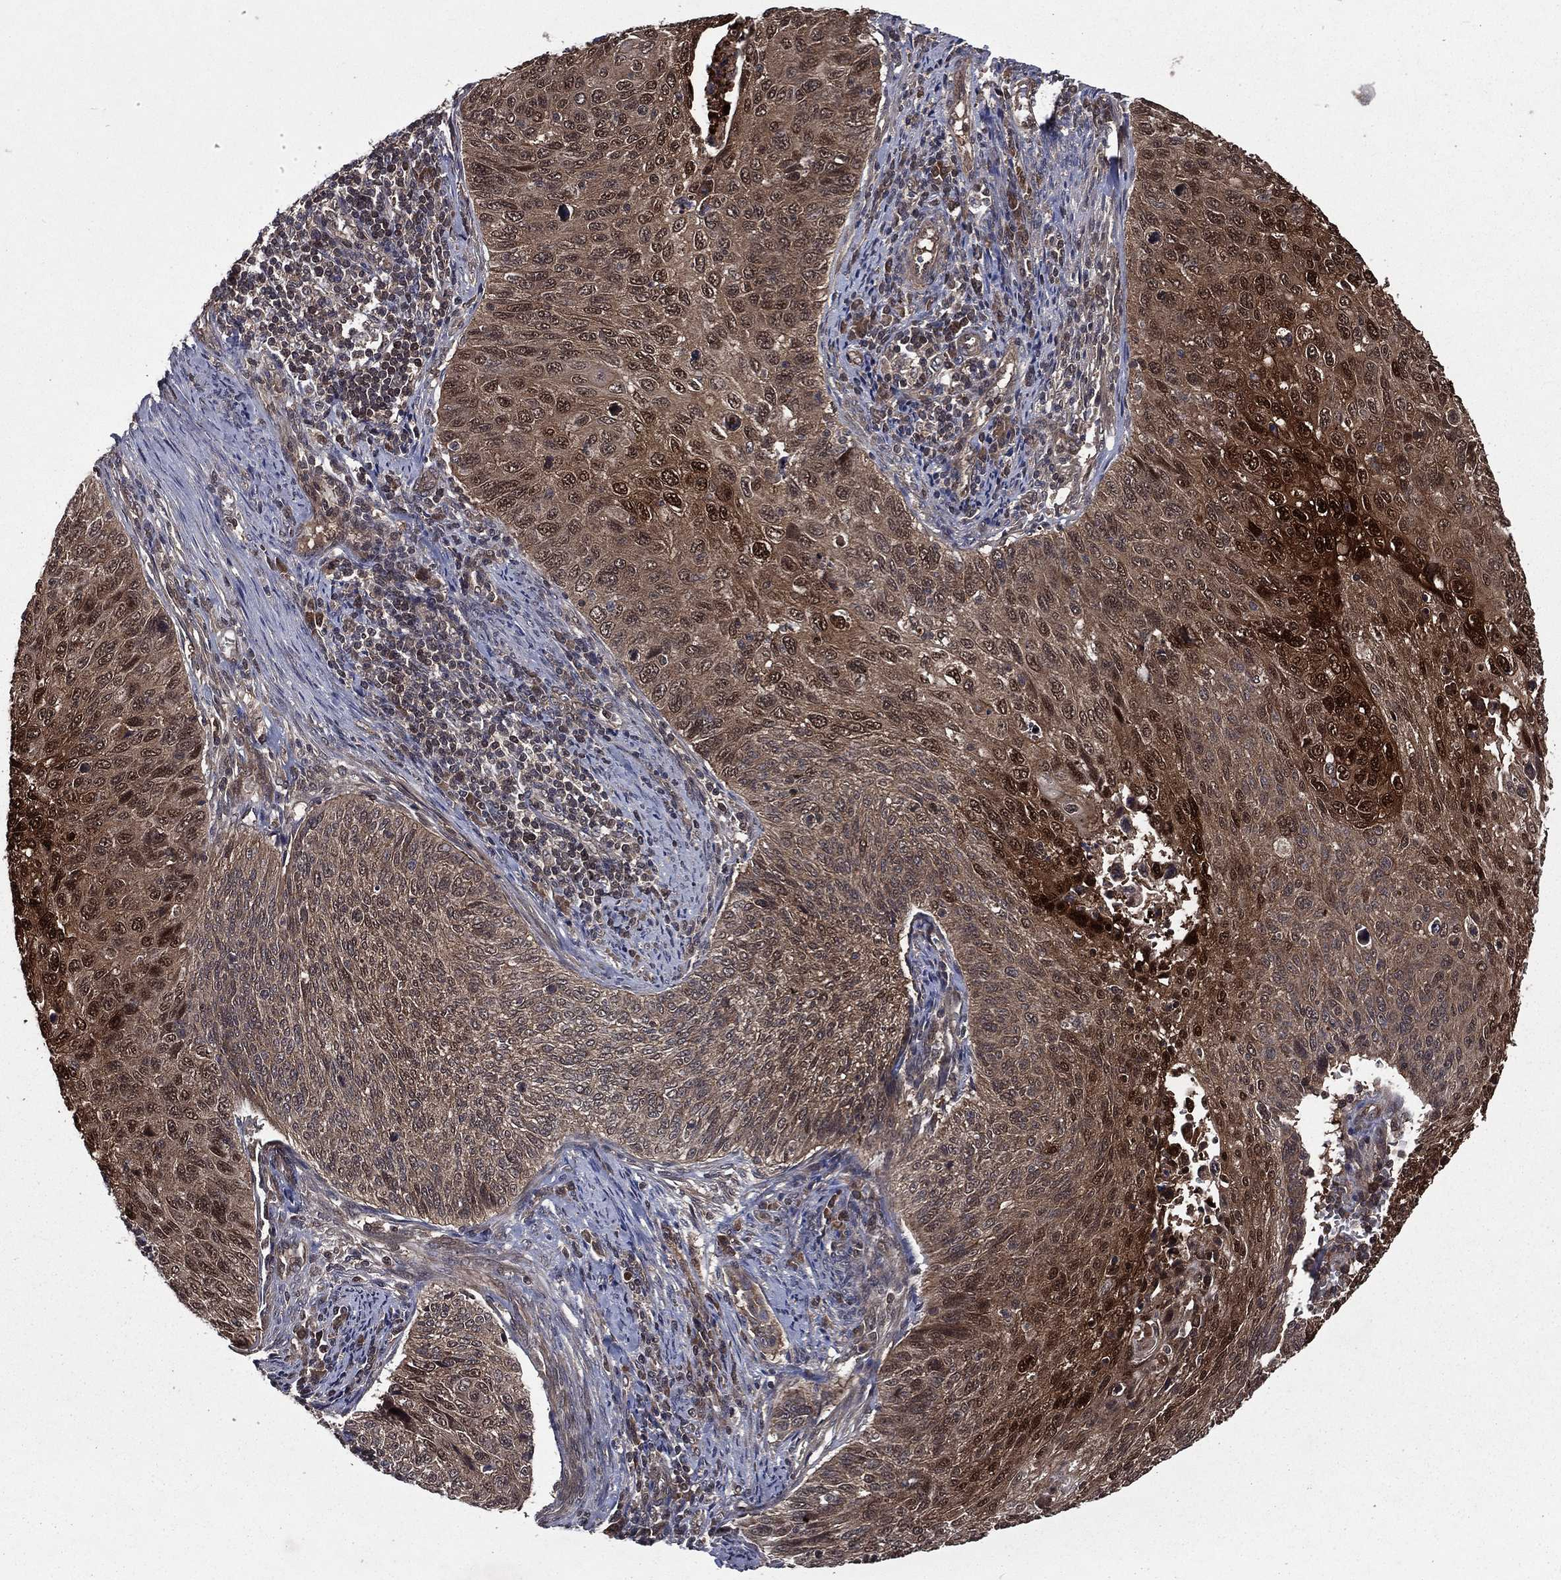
{"staining": {"intensity": "strong", "quantity": "<25%", "location": "cytoplasmic/membranous,nuclear"}, "tissue": "cervical cancer", "cell_type": "Tumor cells", "image_type": "cancer", "snomed": [{"axis": "morphology", "description": "Squamous cell carcinoma, NOS"}, {"axis": "topography", "description": "Cervix"}], "caption": "A high-resolution micrograph shows immunohistochemistry staining of cervical cancer (squamous cell carcinoma), which exhibits strong cytoplasmic/membranous and nuclear staining in about <25% of tumor cells.", "gene": "FGD1", "patient": {"sex": "female", "age": 70}}